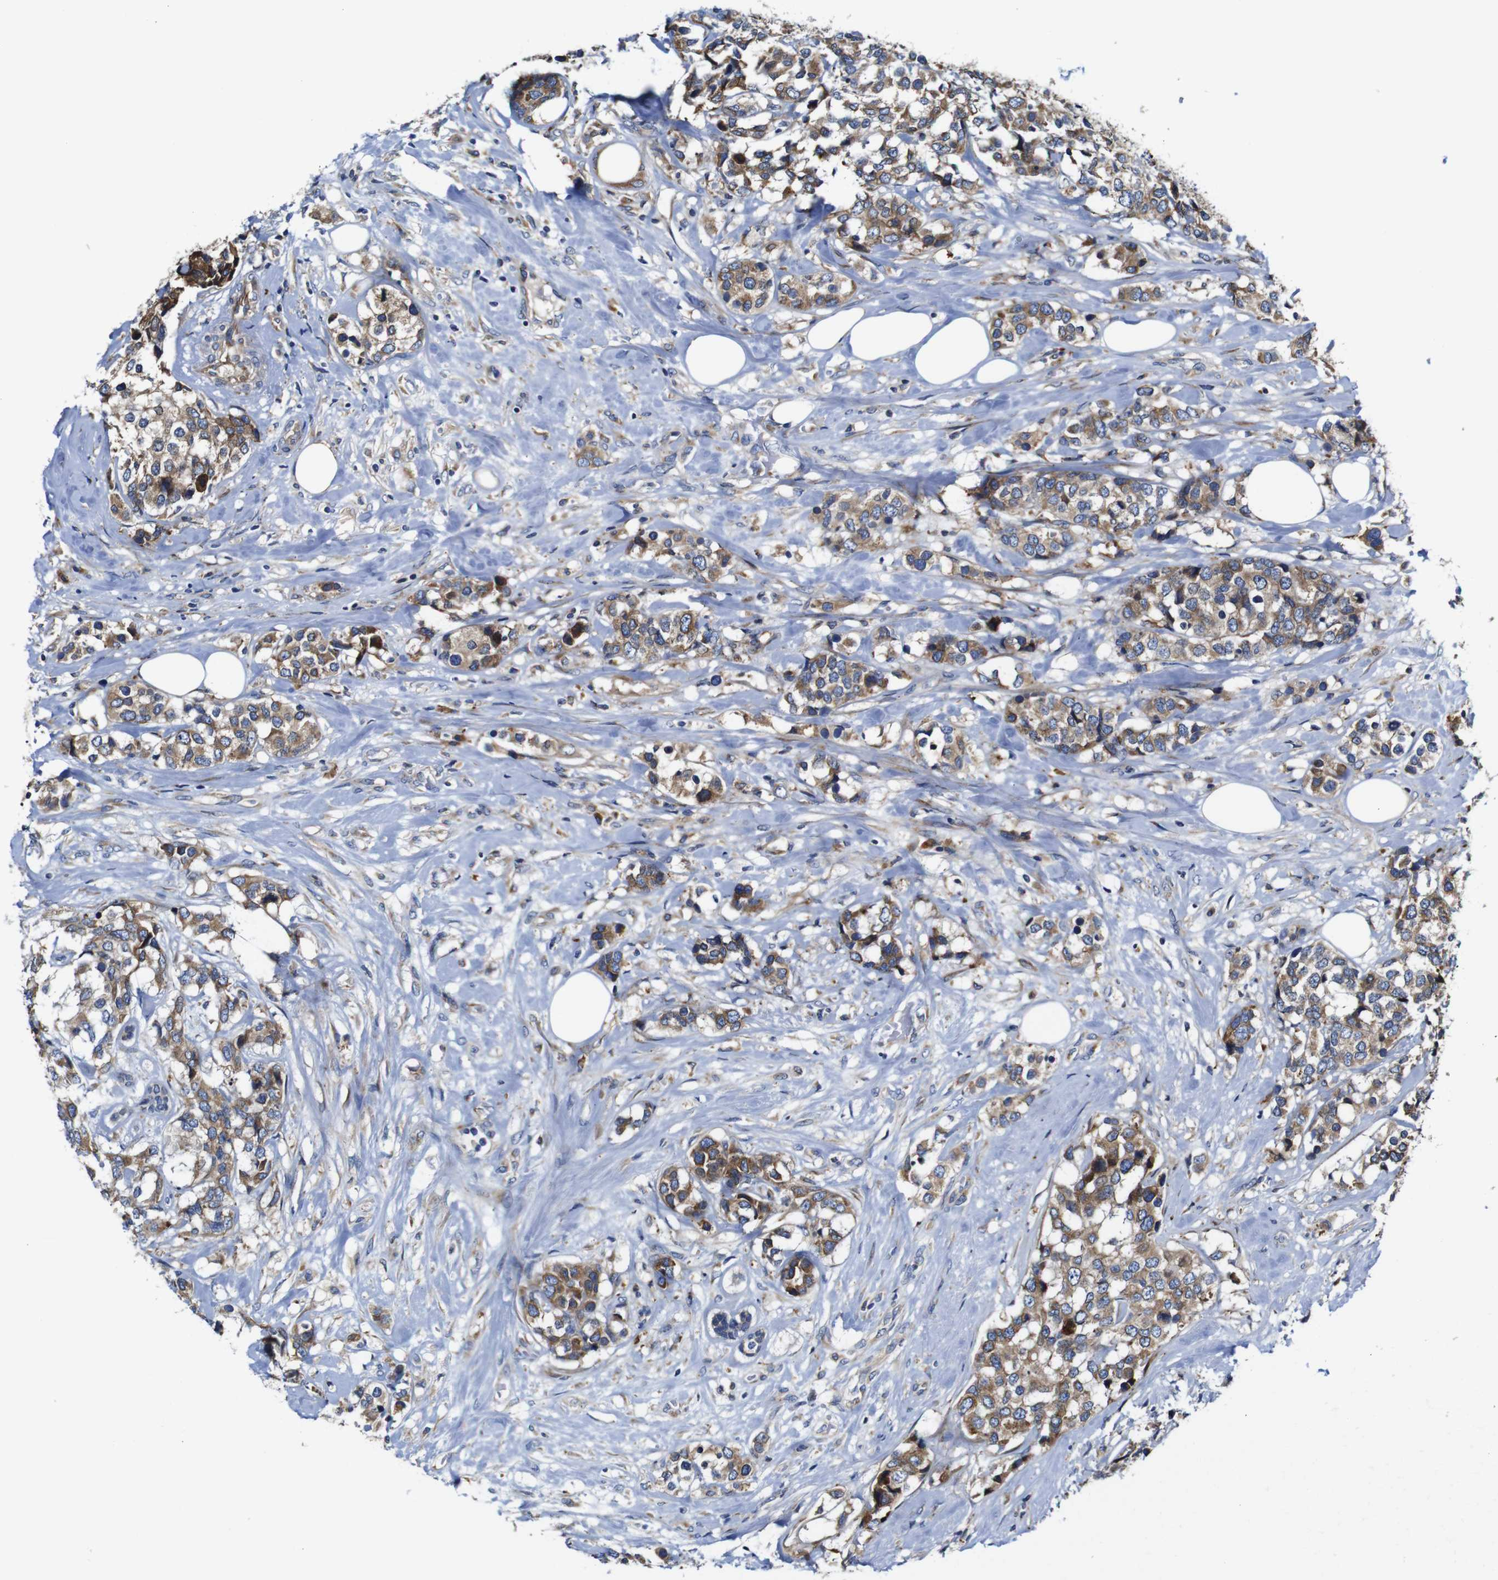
{"staining": {"intensity": "moderate", "quantity": "<25%", "location": "cytoplasmic/membranous"}, "tissue": "breast cancer", "cell_type": "Tumor cells", "image_type": "cancer", "snomed": [{"axis": "morphology", "description": "Lobular carcinoma"}, {"axis": "topography", "description": "Breast"}], "caption": "Immunohistochemistry micrograph of neoplastic tissue: lobular carcinoma (breast) stained using IHC reveals low levels of moderate protein expression localized specifically in the cytoplasmic/membranous of tumor cells, appearing as a cytoplasmic/membranous brown color.", "gene": "CLCC1", "patient": {"sex": "female", "age": 59}}